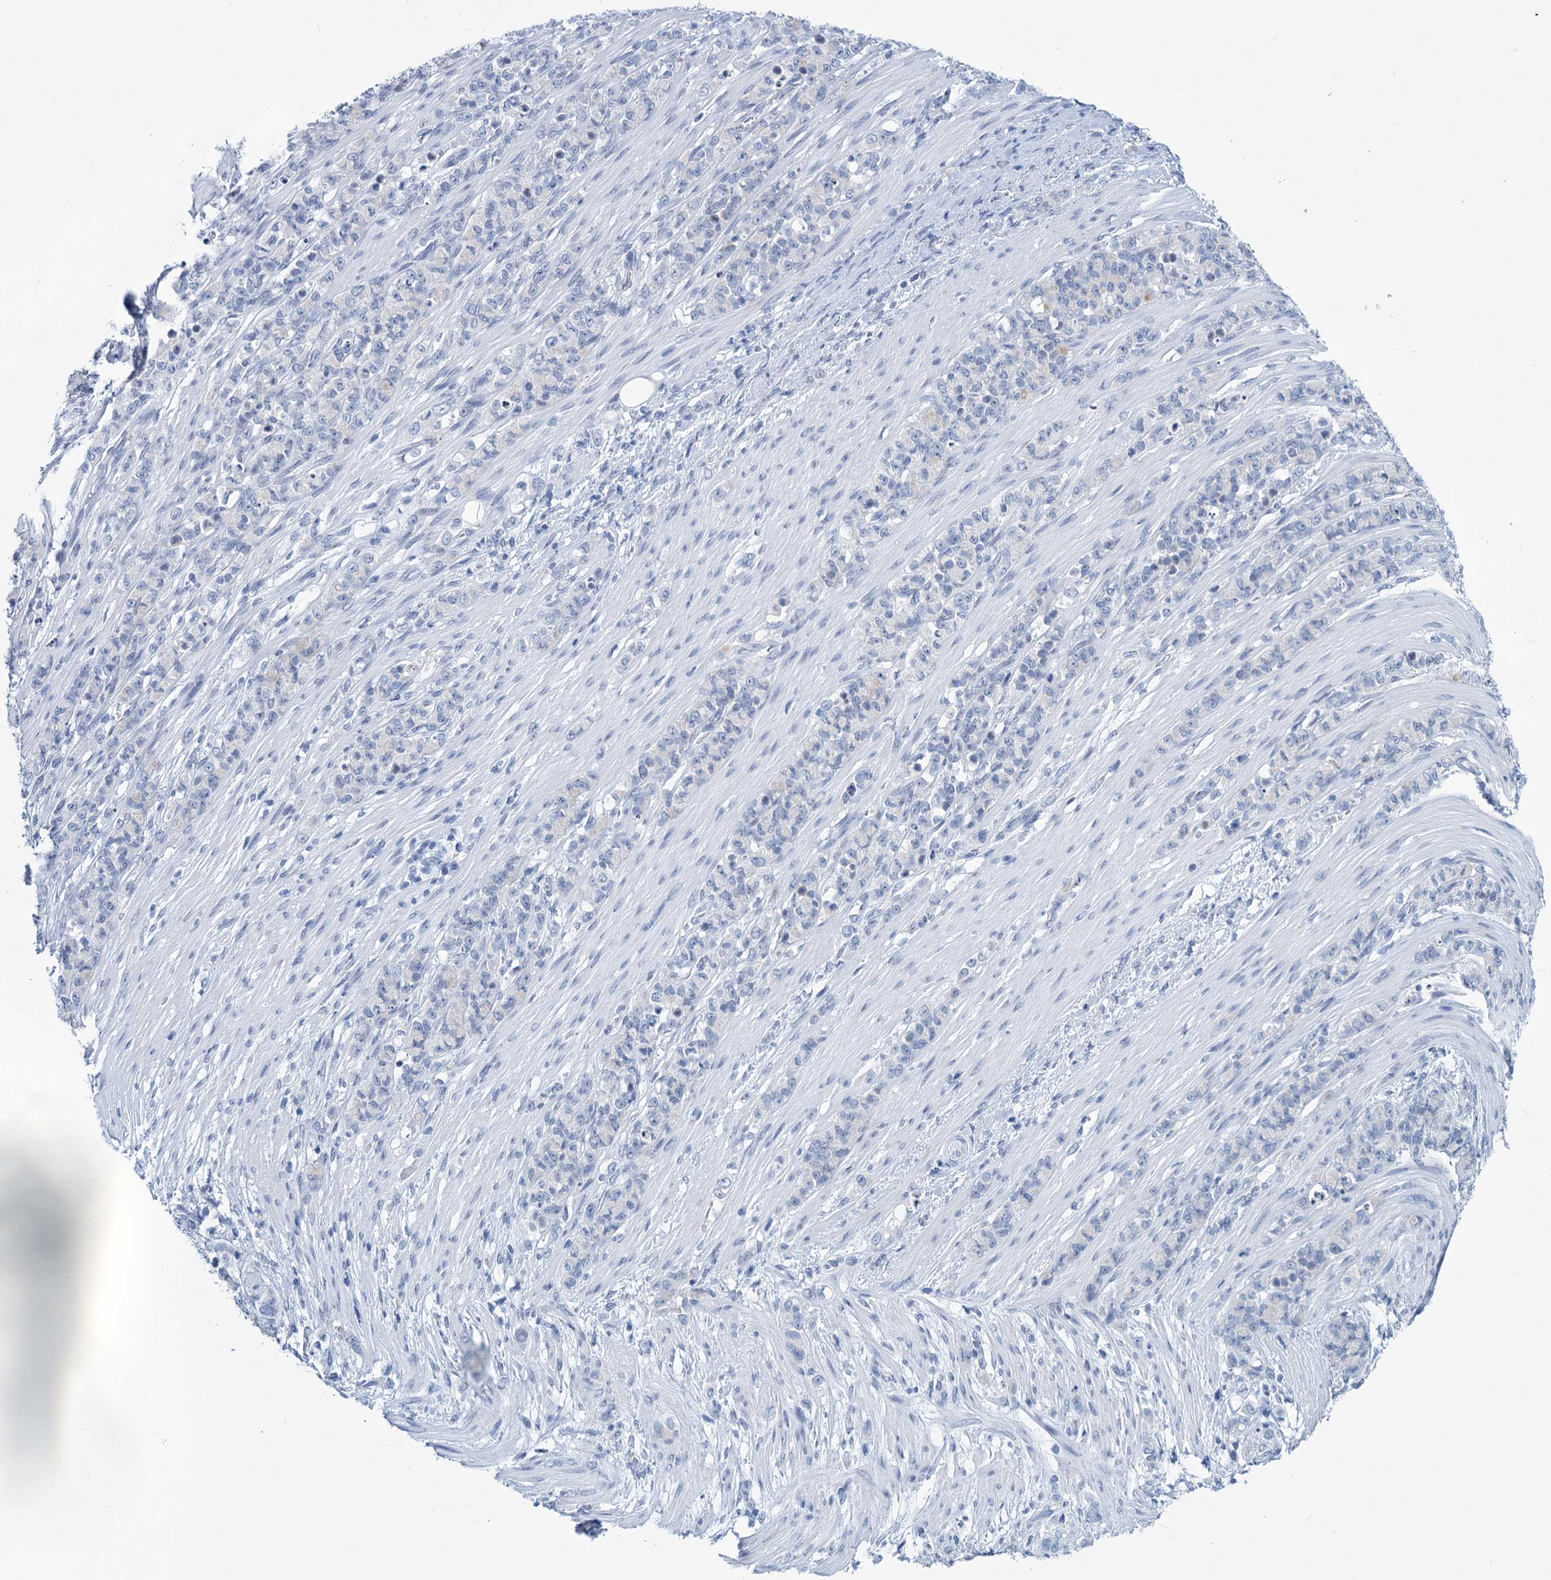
{"staining": {"intensity": "negative", "quantity": "none", "location": "none"}, "tissue": "stomach cancer", "cell_type": "Tumor cells", "image_type": "cancer", "snomed": [{"axis": "morphology", "description": "Adenocarcinoma, NOS"}, {"axis": "topography", "description": "Stomach"}], "caption": "Immunohistochemistry histopathology image of neoplastic tissue: adenocarcinoma (stomach) stained with DAB shows no significant protein staining in tumor cells.", "gene": "NEU3", "patient": {"sex": "female", "age": 79}}